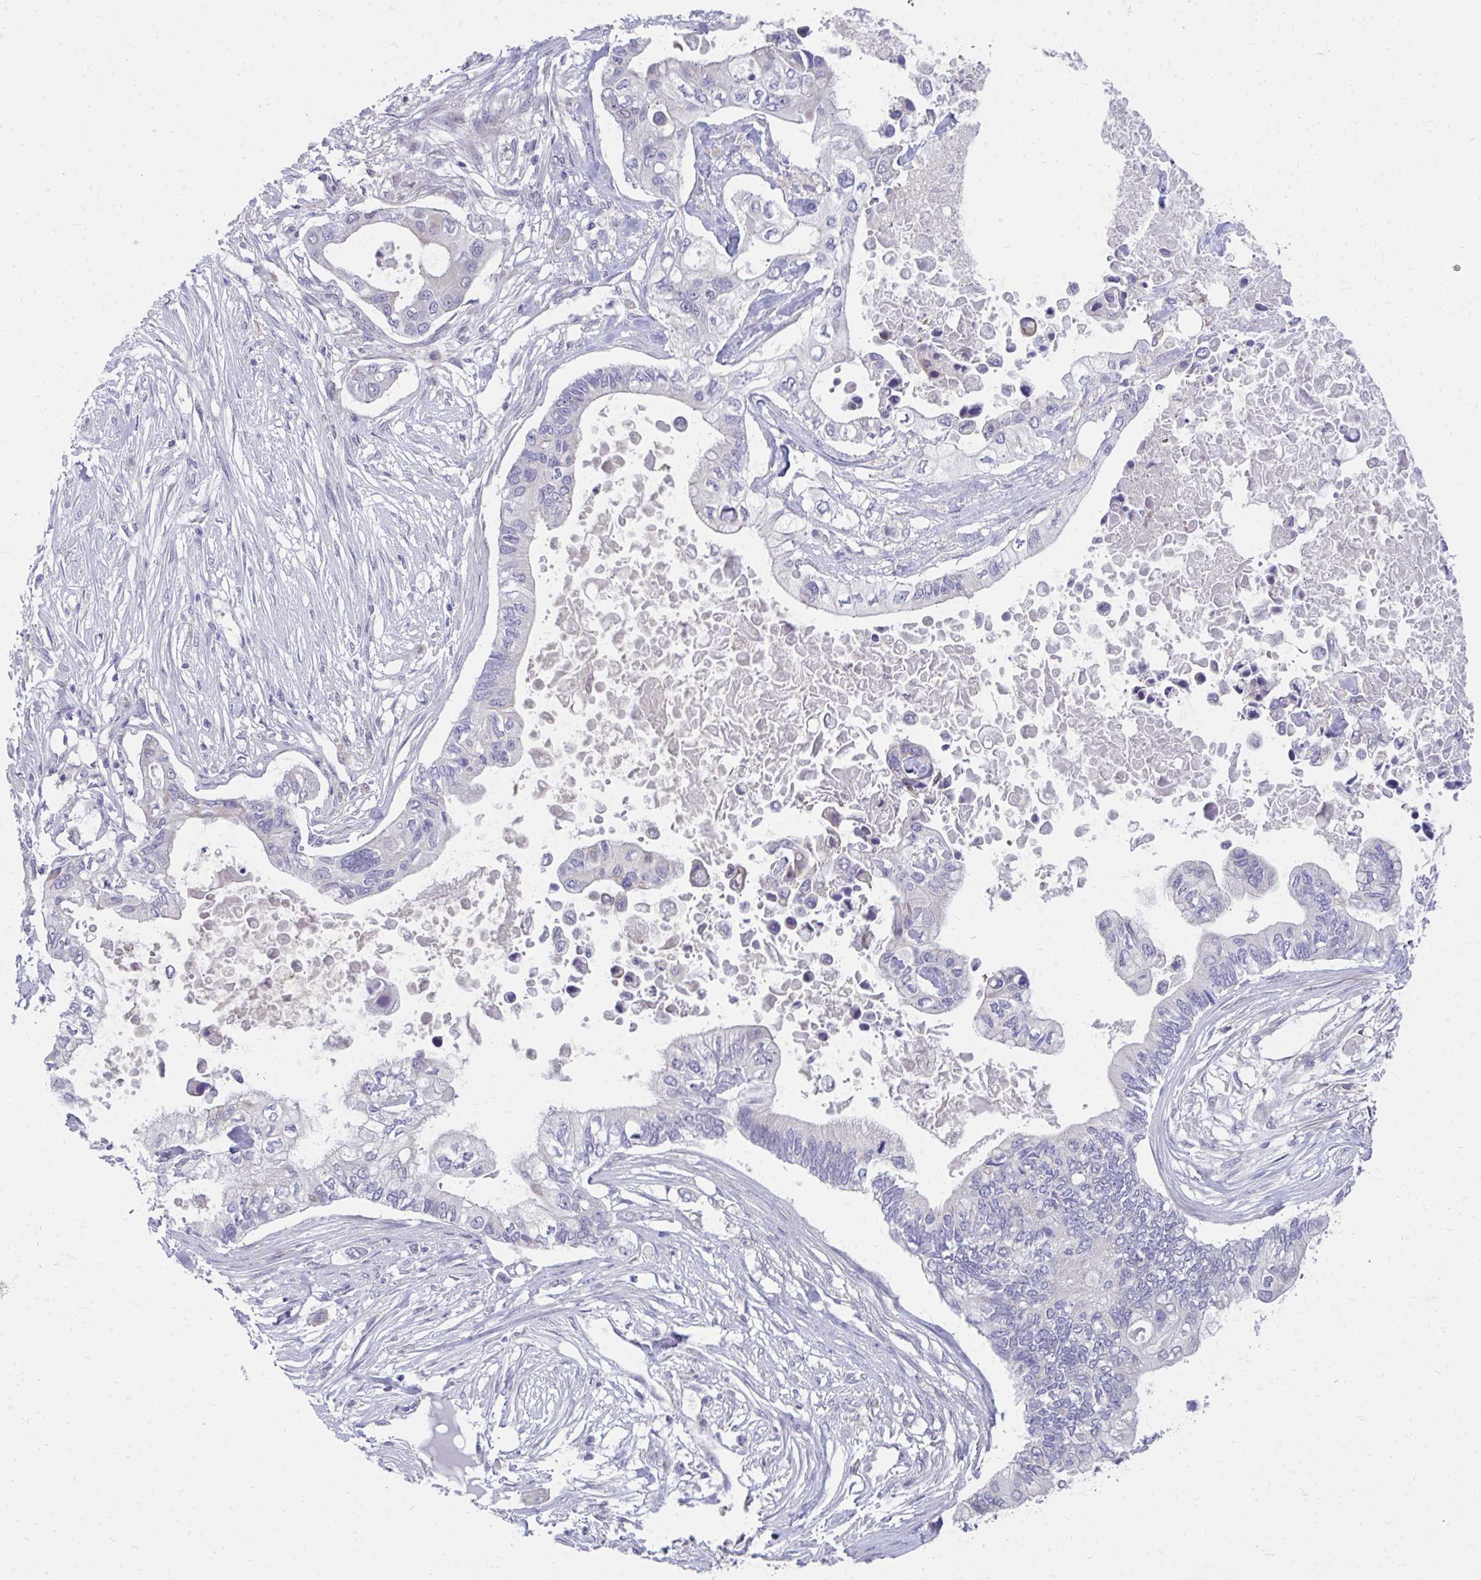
{"staining": {"intensity": "negative", "quantity": "none", "location": "none"}, "tissue": "pancreatic cancer", "cell_type": "Tumor cells", "image_type": "cancer", "snomed": [{"axis": "morphology", "description": "Adenocarcinoma, NOS"}, {"axis": "topography", "description": "Pancreas"}], "caption": "Human pancreatic cancer (adenocarcinoma) stained for a protein using IHC demonstrates no expression in tumor cells.", "gene": "MROH8", "patient": {"sex": "female", "age": 63}}